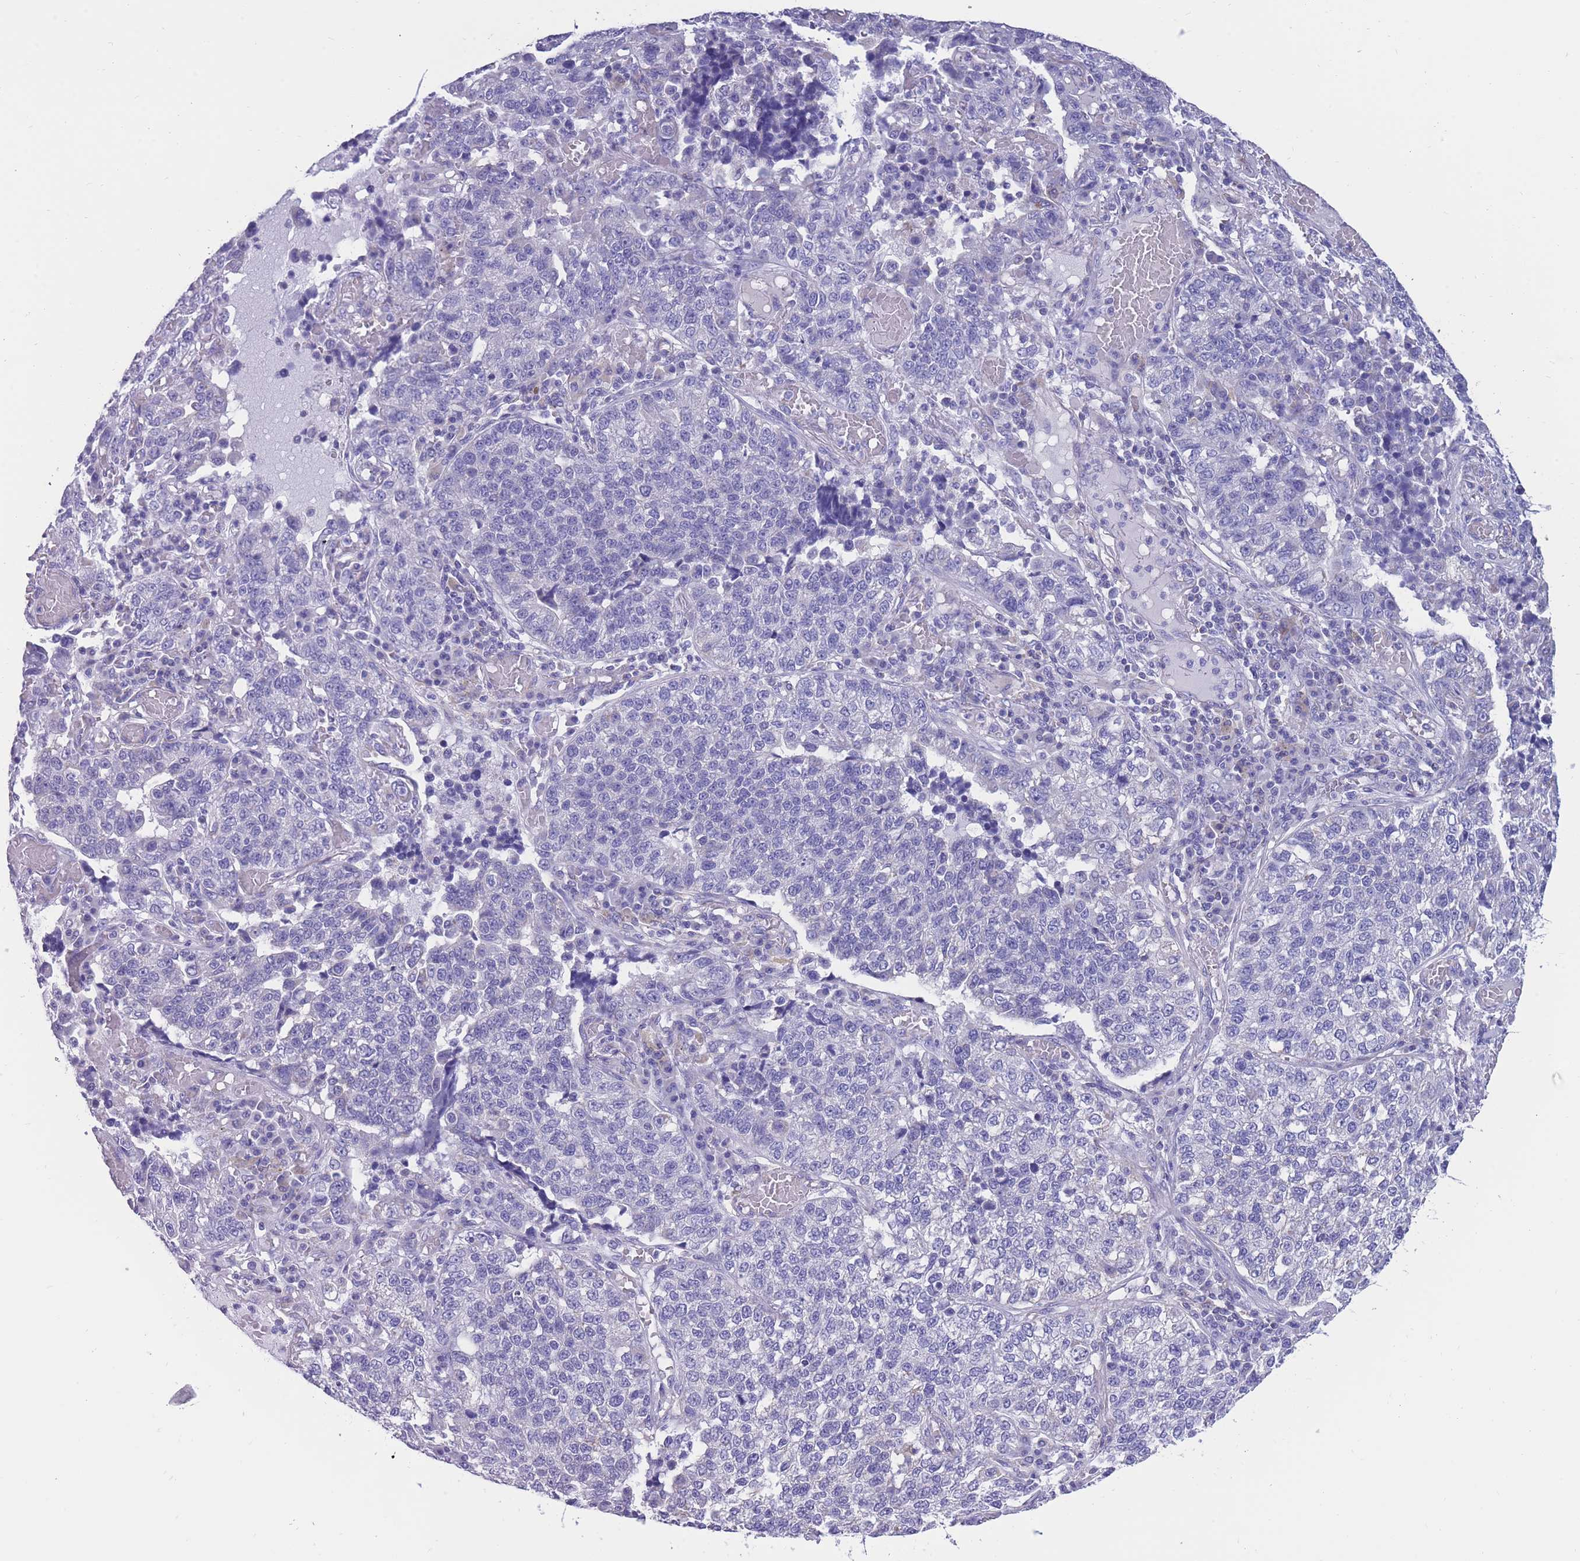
{"staining": {"intensity": "negative", "quantity": "none", "location": "none"}, "tissue": "lung cancer", "cell_type": "Tumor cells", "image_type": "cancer", "snomed": [{"axis": "morphology", "description": "Adenocarcinoma, NOS"}, {"axis": "topography", "description": "Lung"}], "caption": "Human adenocarcinoma (lung) stained for a protein using IHC reveals no staining in tumor cells.", "gene": "INTS2", "patient": {"sex": "male", "age": 49}}